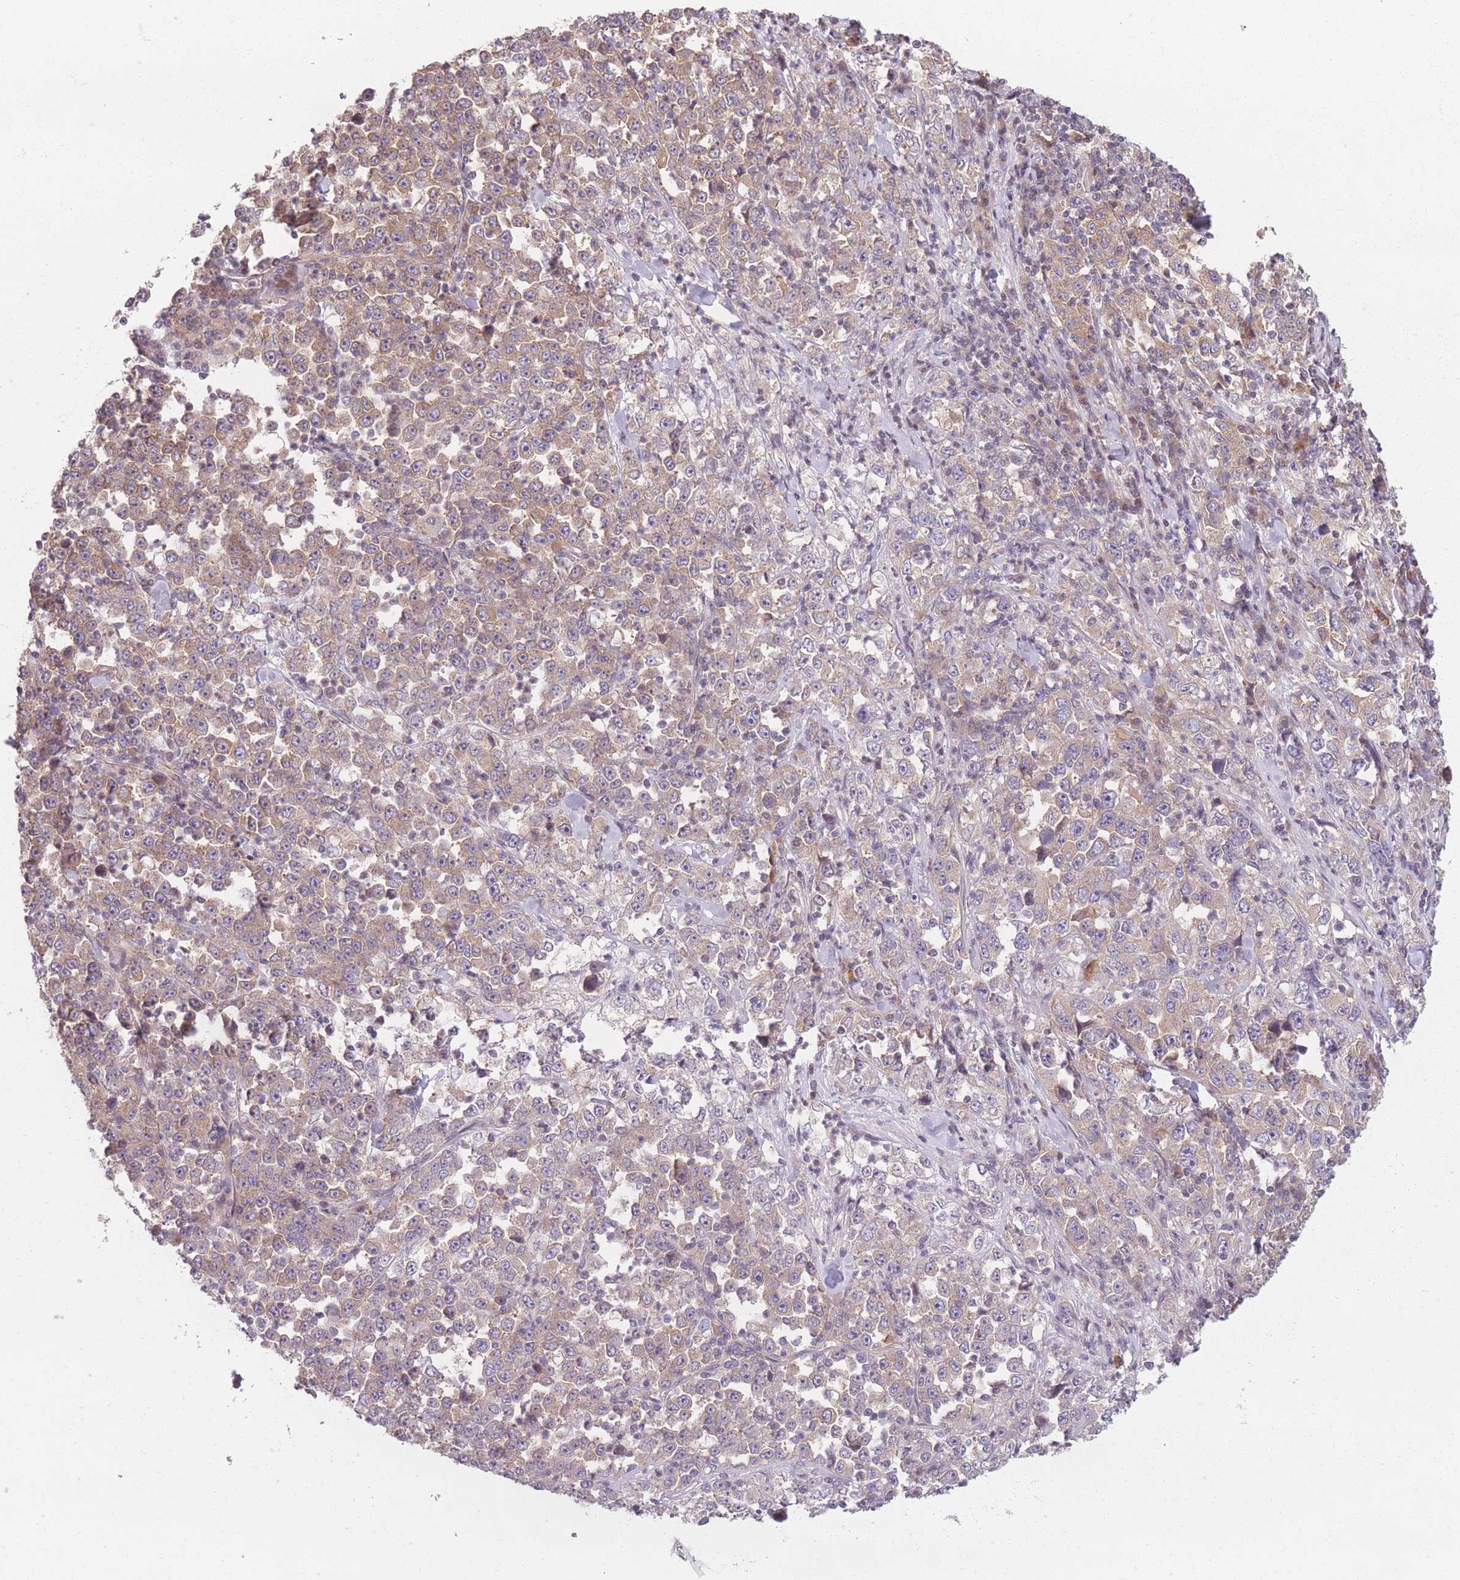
{"staining": {"intensity": "weak", "quantity": "25%-75%", "location": "cytoplasmic/membranous"}, "tissue": "stomach cancer", "cell_type": "Tumor cells", "image_type": "cancer", "snomed": [{"axis": "morphology", "description": "Normal tissue, NOS"}, {"axis": "morphology", "description": "Adenocarcinoma, NOS"}, {"axis": "topography", "description": "Stomach, upper"}, {"axis": "topography", "description": "Stomach"}], "caption": "Immunohistochemistry (DAB (3,3'-diaminobenzidine)) staining of human adenocarcinoma (stomach) reveals weak cytoplasmic/membranous protein staining in approximately 25%-75% of tumor cells. The staining was performed using DAB, with brown indicating positive protein expression. Nuclei are stained blue with hematoxylin.", "gene": "WASHC2A", "patient": {"sex": "male", "age": 59}}